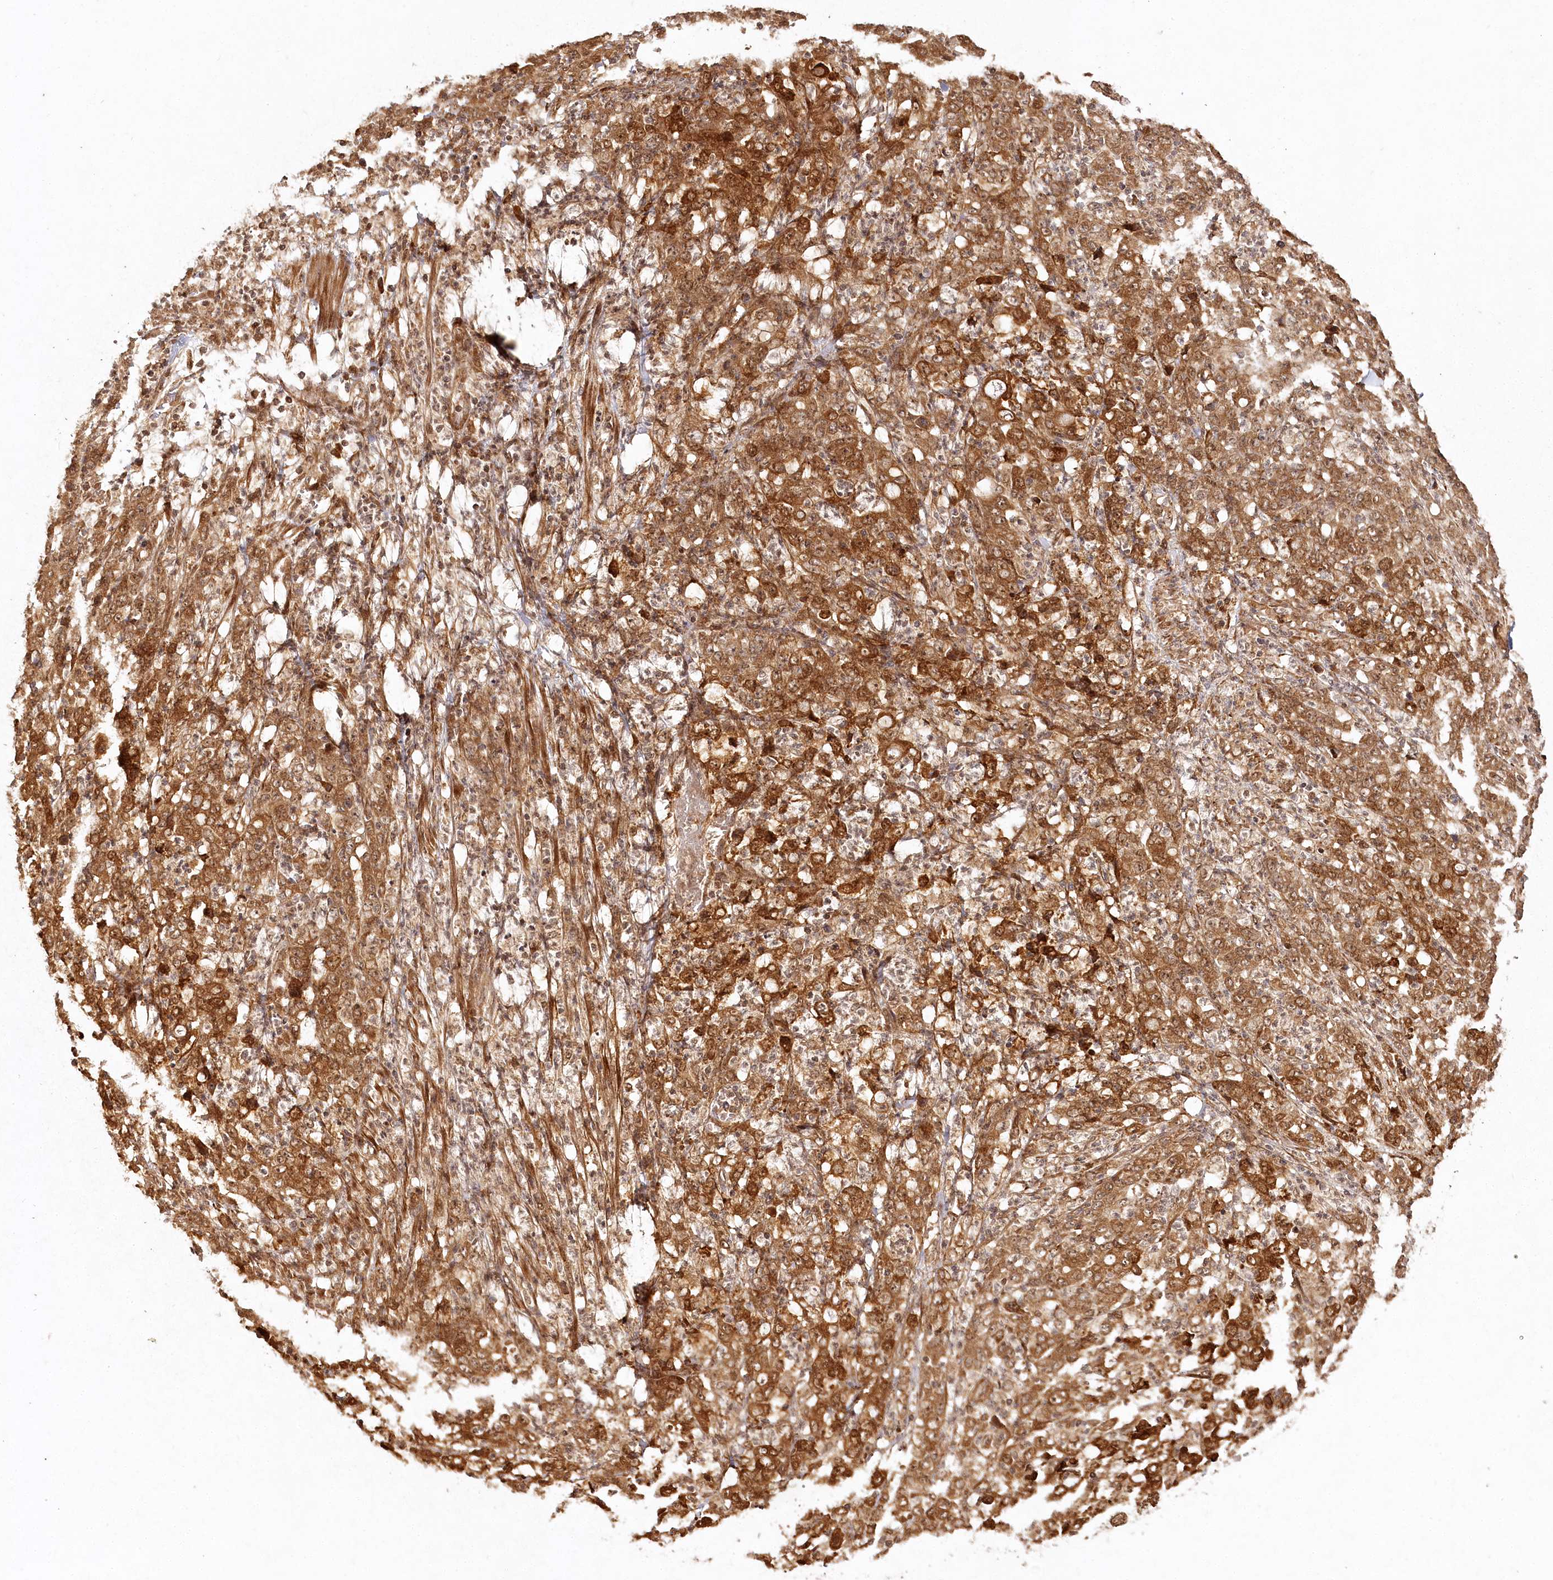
{"staining": {"intensity": "moderate", "quantity": ">75%", "location": "cytoplasmic/membranous,nuclear"}, "tissue": "stomach cancer", "cell_type": "Tumor cells", "image_type": "cancer", "snomed": [{"axis": "morphology", "description": "Adenocarcinoma, NOS"}, {"axis": "topography", "description": "Stomach, lower"}], "caption": "Brown immunohistochemical staining in human adenocarcinoma (stomach) reveals moderate cytoplasmic/membranous and nuclear staining in approximately >75% of tumor cells.", "gene": "ULK2", "patient": {"sex": "female", "age": 71}}